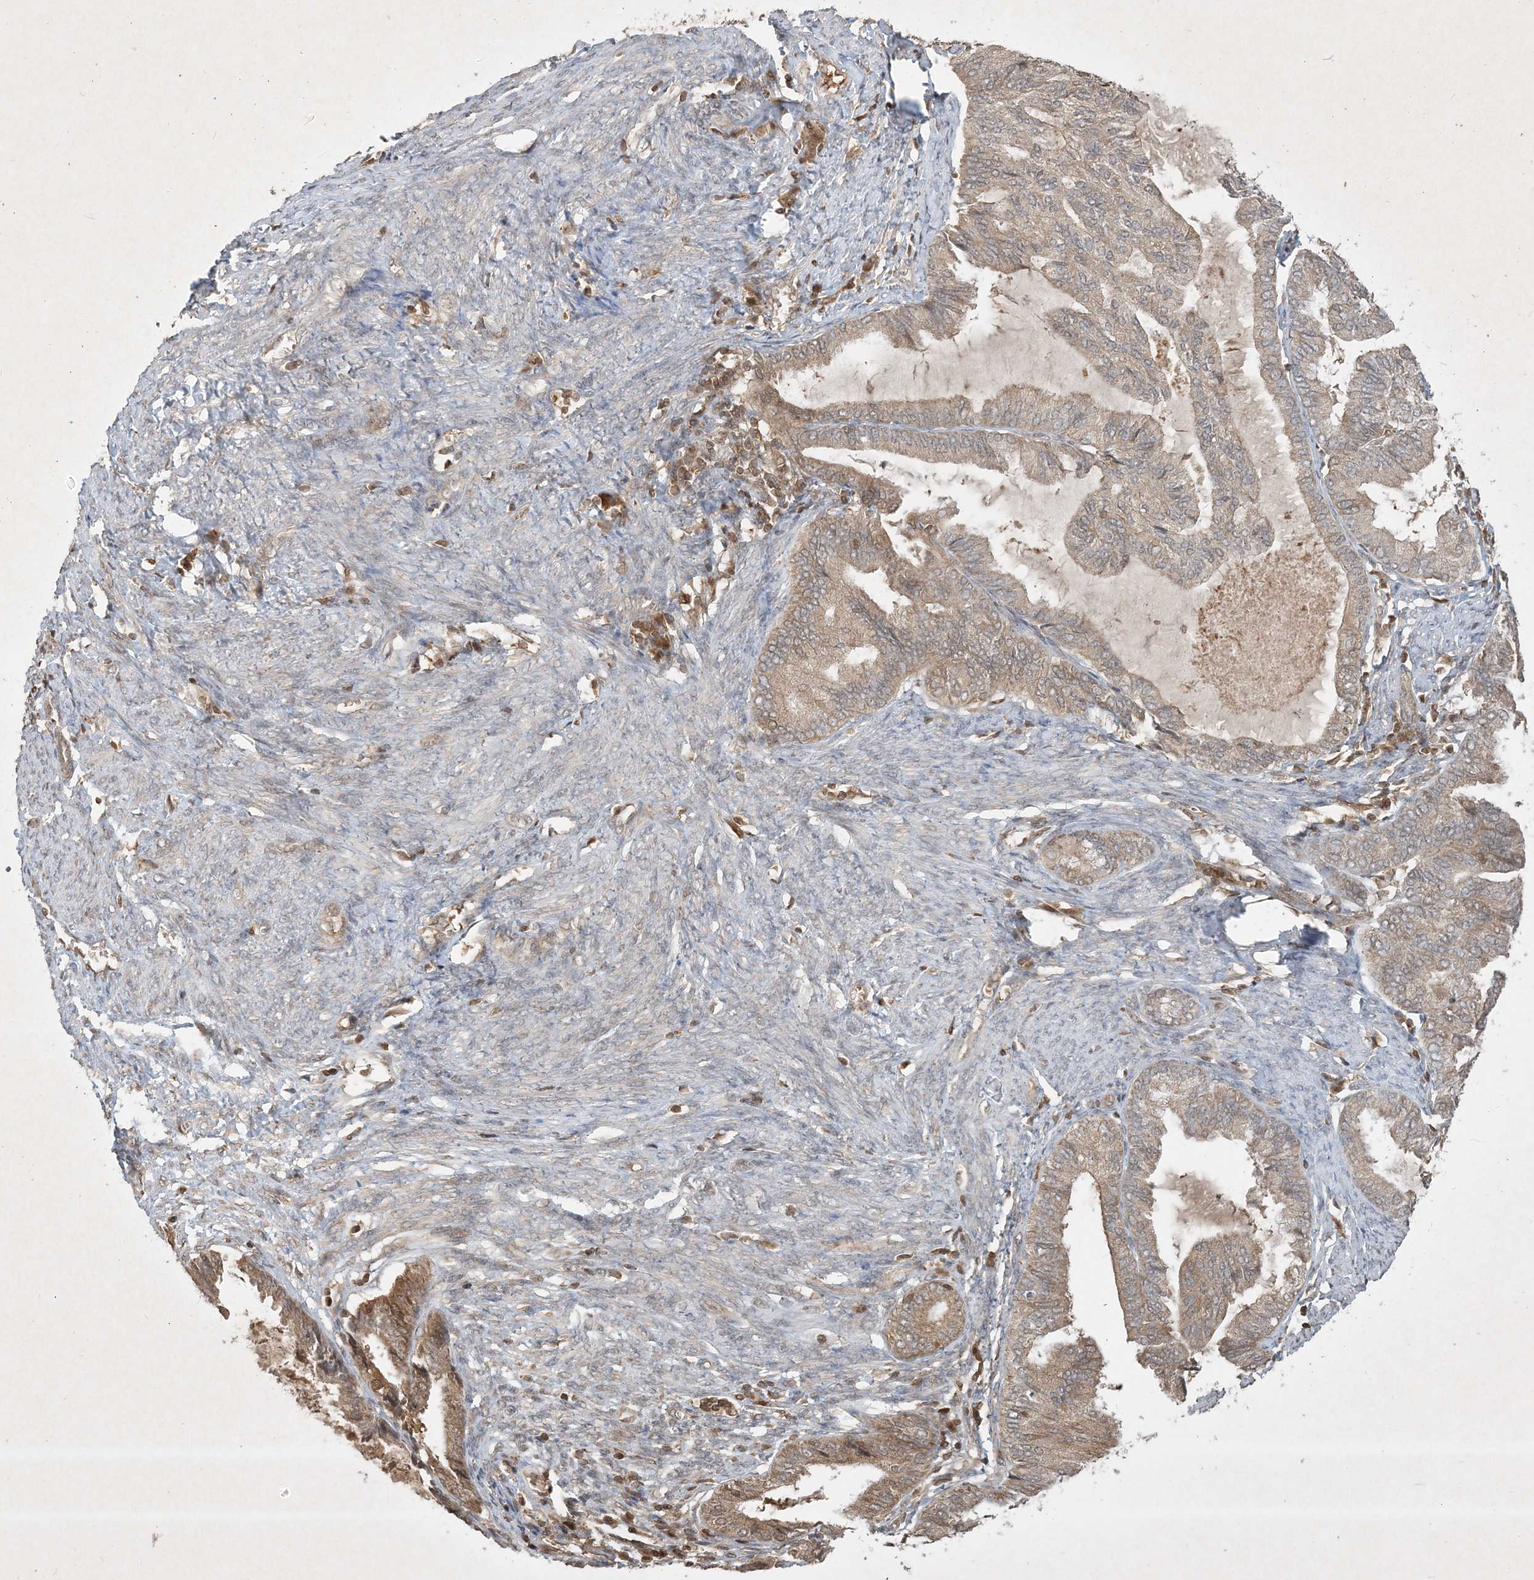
{"staining": {"intensity": "weak", "quantity": ">75%", "location": "cytoplasmic/membranous"}, "tissue": "endometrial cancer", "cell_type": "Tumor cells", "image_type": "cancer", "snomed": [{"axis": "morphology", "description": "Adenocarcinoma, NOS"}, {"axis": "topography", "description": "Endometrium"}], "caption": "The photomicrograph reveals staining of adenocarcinoma (endometrial), revealing weak cytoplasmic/membranous protein positivity (brown color) within tumor cells.", "gene": "PLTP", "patient": {"sex": "female", "age": 86}}